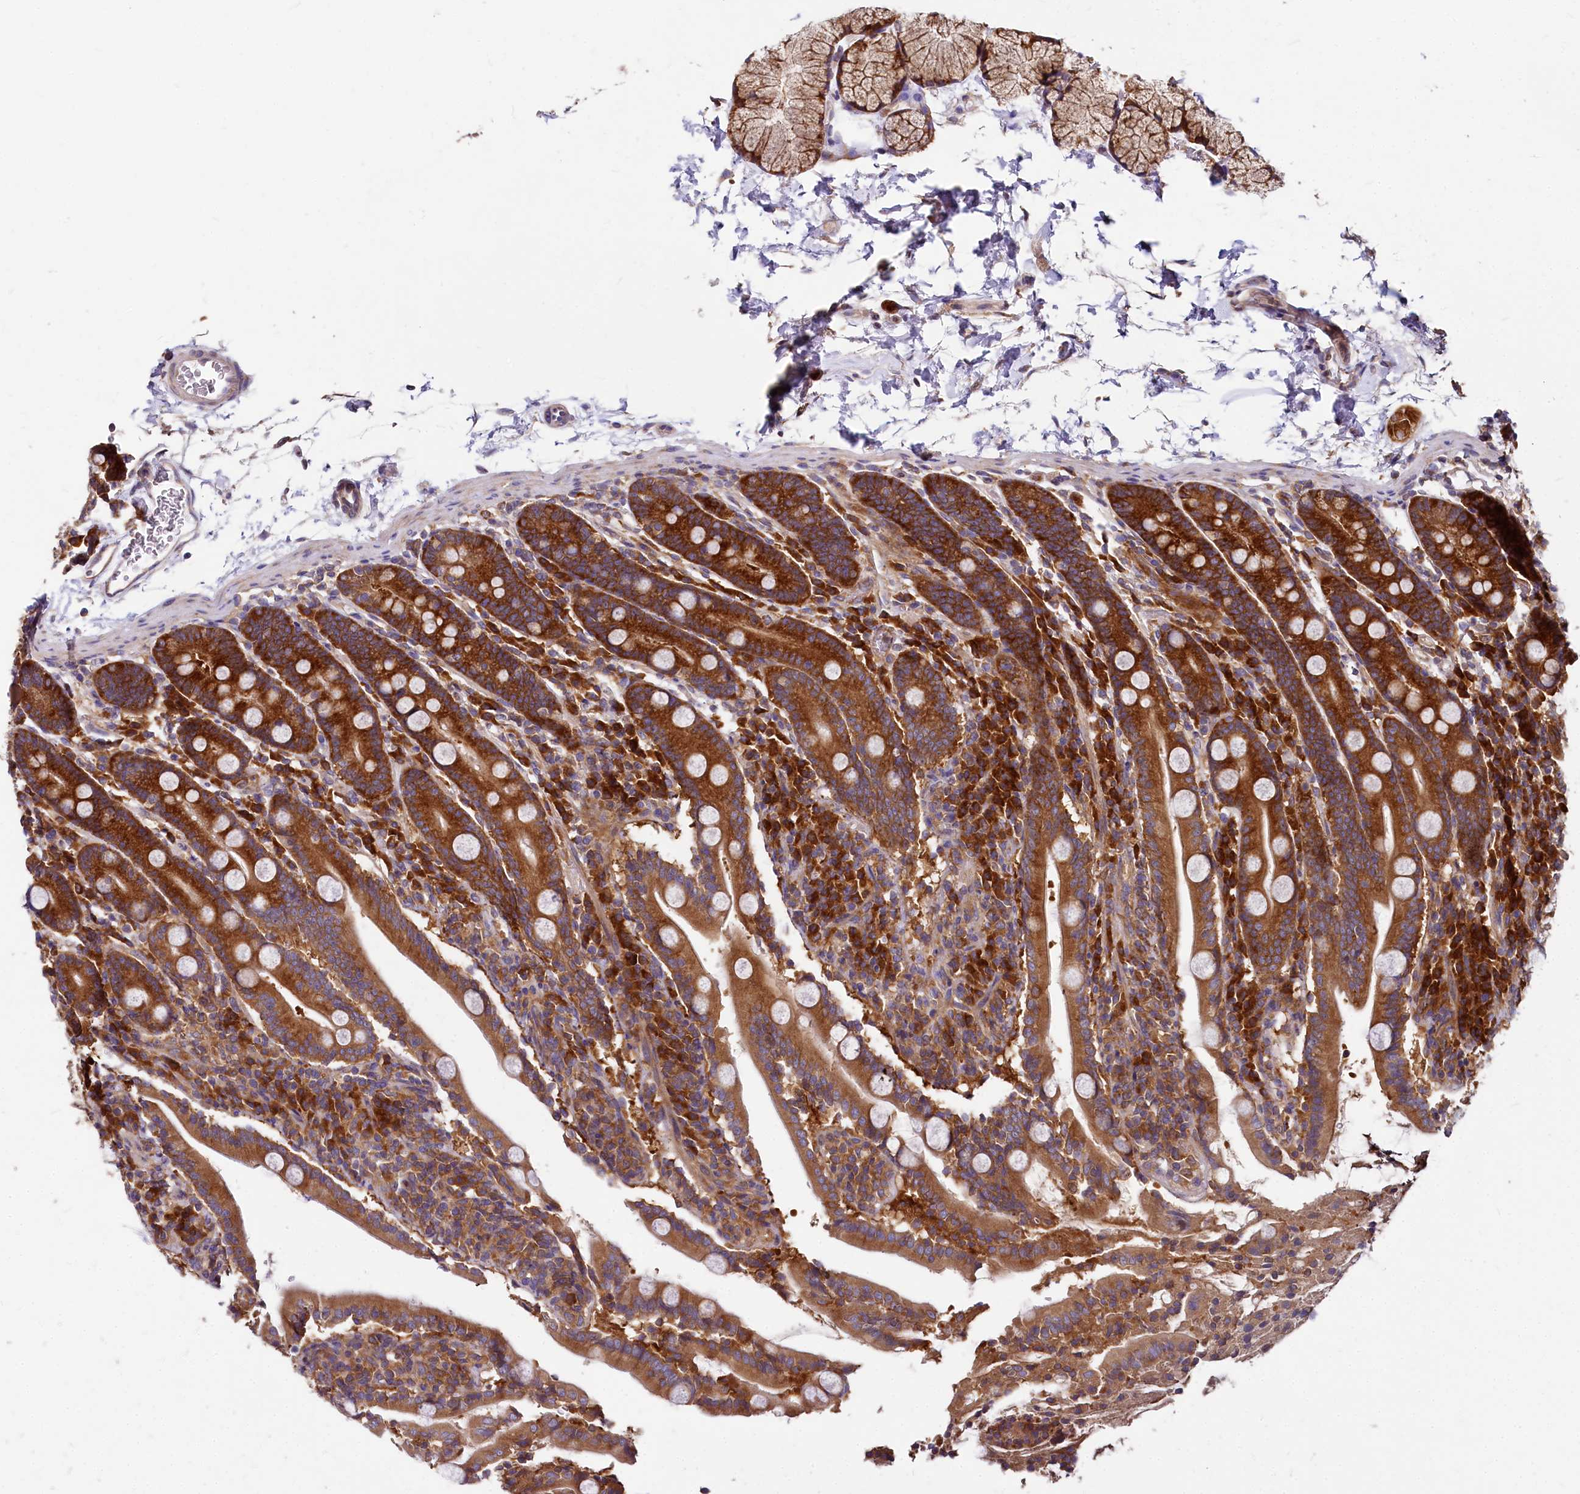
{"staining": {"intensity": "strong", "quantity": ">75%", "location": "cytoplasmic/membranous"}, "tissue": "duodenum", "cell_type": "Glandular cells", "image_type": "normal", "snomed": [{"axis": "morphology", "description": "Normal tissue, NOS"}, {"axis": "topography", "description": "Duodenum"}], "caption": "This is a histology image of immunohistochemistry (IHC) staining of benign duodenum, which shows strong positivity in the cytoplasmic/membranous of glandular cells.", "gene": "EIF2B2", "patient": {"sex": "male", "age": 35}}